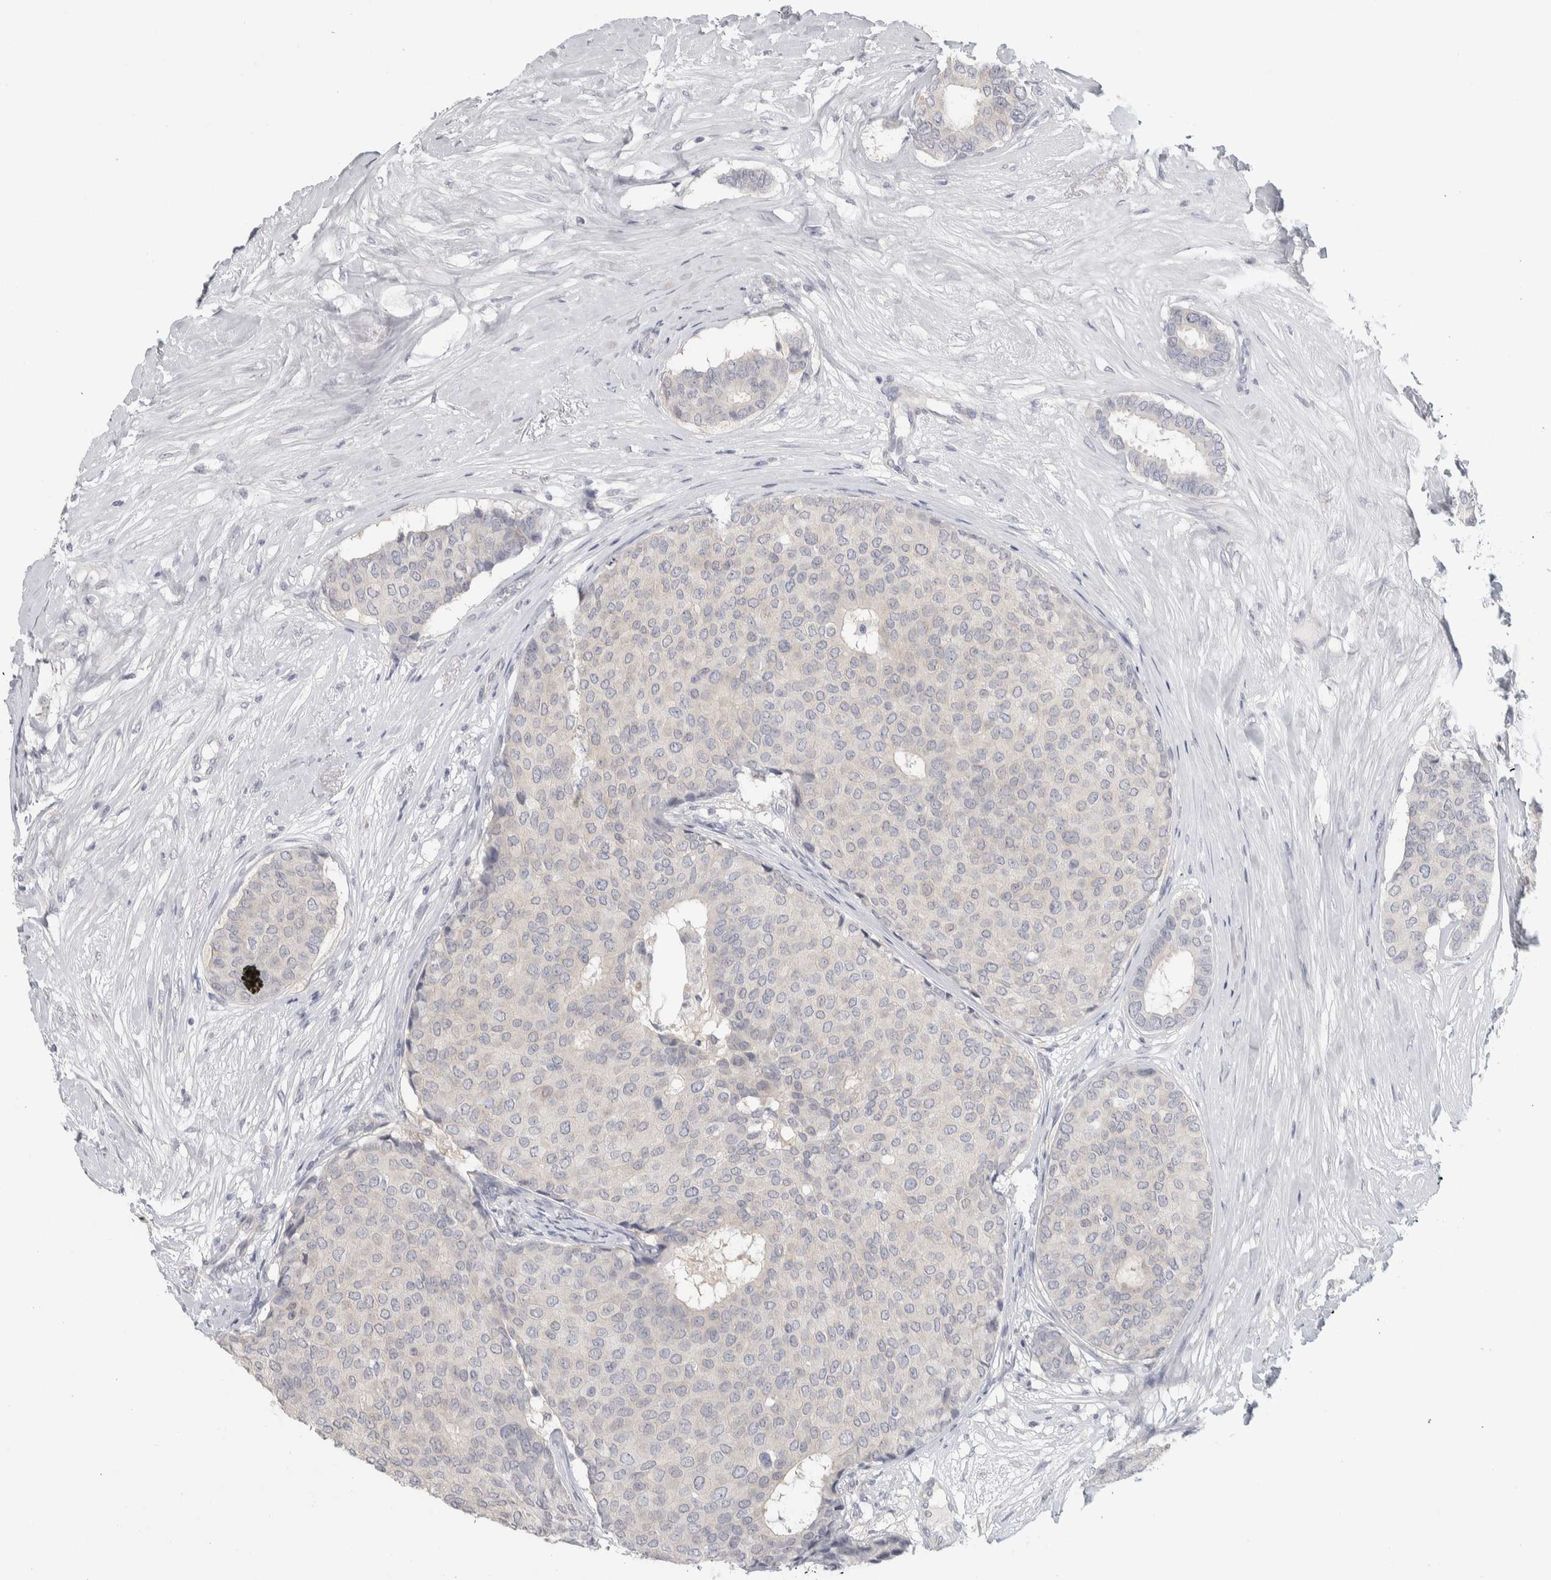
{"staining": {"intensity": "negative", "quantity": "none", "location": "none"}, "tissue": "breast cancer", "cell_type": "Tumor cells", "image_type": "cancer", "snomed": [{"axis": "morphology", "description": "Duct carcinoma"}, {"axis": "topography", "description": "Breast"}], "caption": "An image of human invasive ductal carcinoma (breast) is negative for staining in tumor cells. The staining was performed using DAB to visualize the protein expression in brown, while the nuclei were stained in blue with hematoxylin (Magnification: 20x).", "gene": "DCXR", "patient": {"sex": "female", "age": 75}}